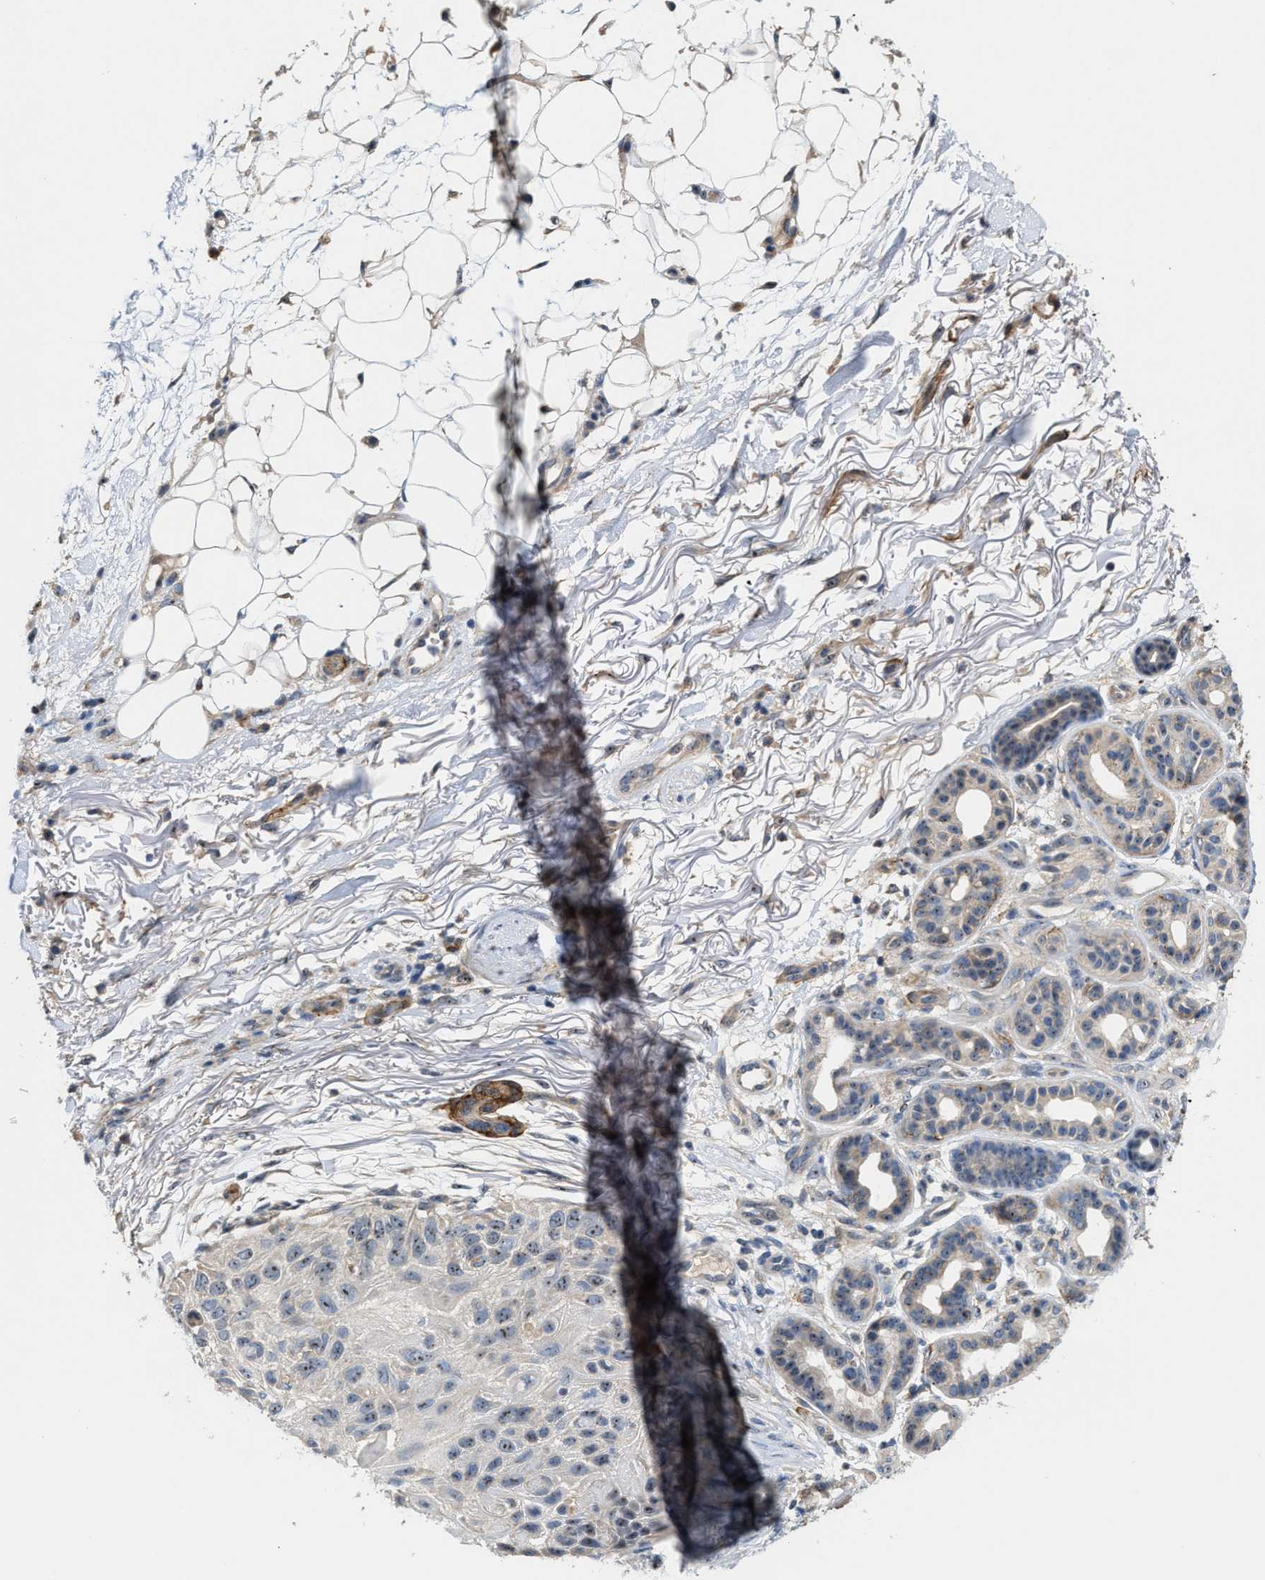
{"staining": {"intensity": "weak", "quantity": "25%-75%", "location": "nuclear"}, "tissue": "skin cancer", "cell_type": "Tumor cells", "image_type": "cancer", "snomed": [{"axis": "morphology", "description": "Squamous cell carcinoma, NOS"}, {"axis": "topography", "description": "Skin"}], "caption": "Skin squamous cell carcinoma stained with a brown dye shows weak nuclear positive expression in about 25%-75% of tumor cells.", "gene": "ZNF783", "patient": {"sex": "female", "age": 77}}